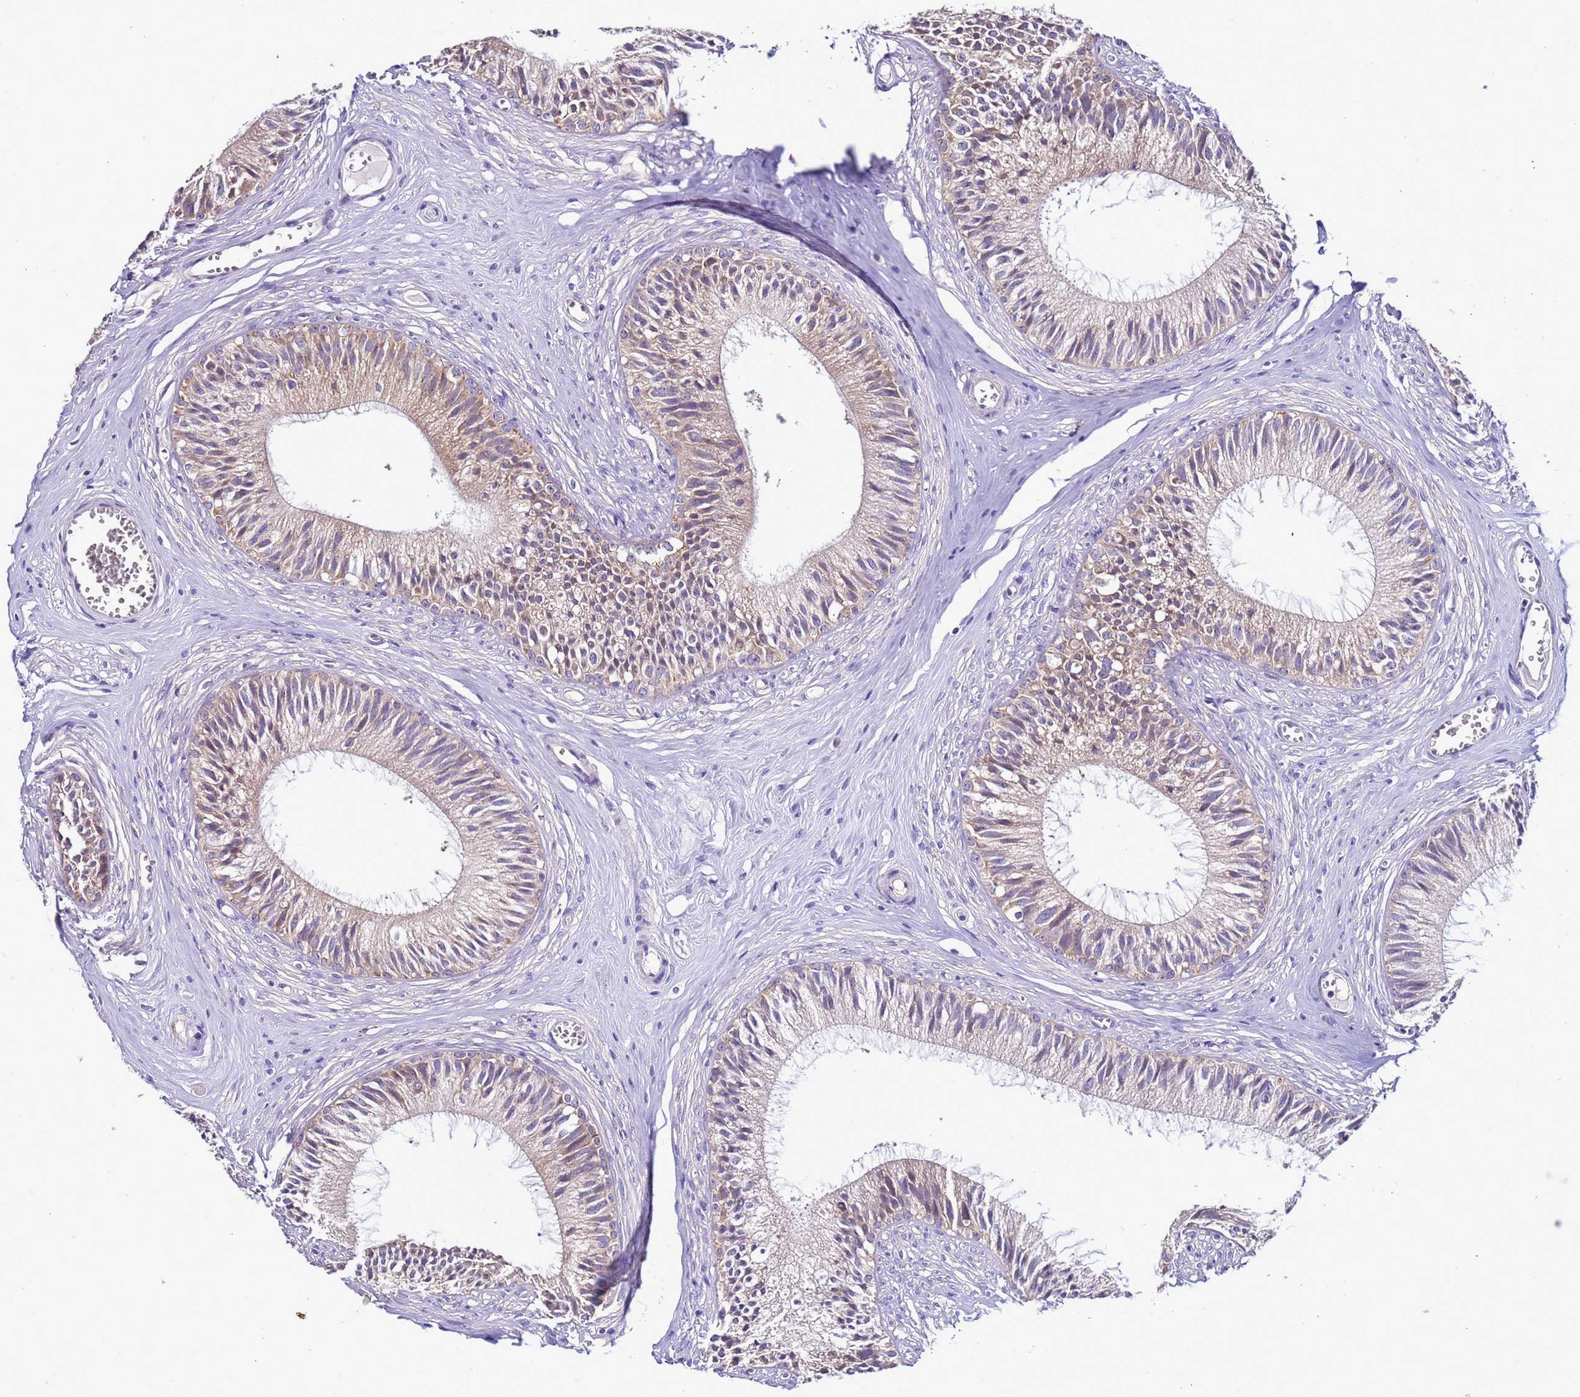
{"staining": {"intensity": "moderate", "quantity": "25%-75%", "location": "cytoplasmic/membranous"}, "tissue": "epididymis", "cell_type": "Glandular cells", "image_type": "normal", "snomed": [{"axis": "morphology", "description": "Normal tissue, NOS"}, {"axis": "topography", "description": "Epididymis"}], "caption": "This histopathology image demonstrates IHC staining of normal human epididymis, with medium moderate cytoplasmic/membranous positivity in approximately 25%-75% of glandular cells.", "gene": "ELMOD2", "patient": {"sex": "male", "age": 36}}